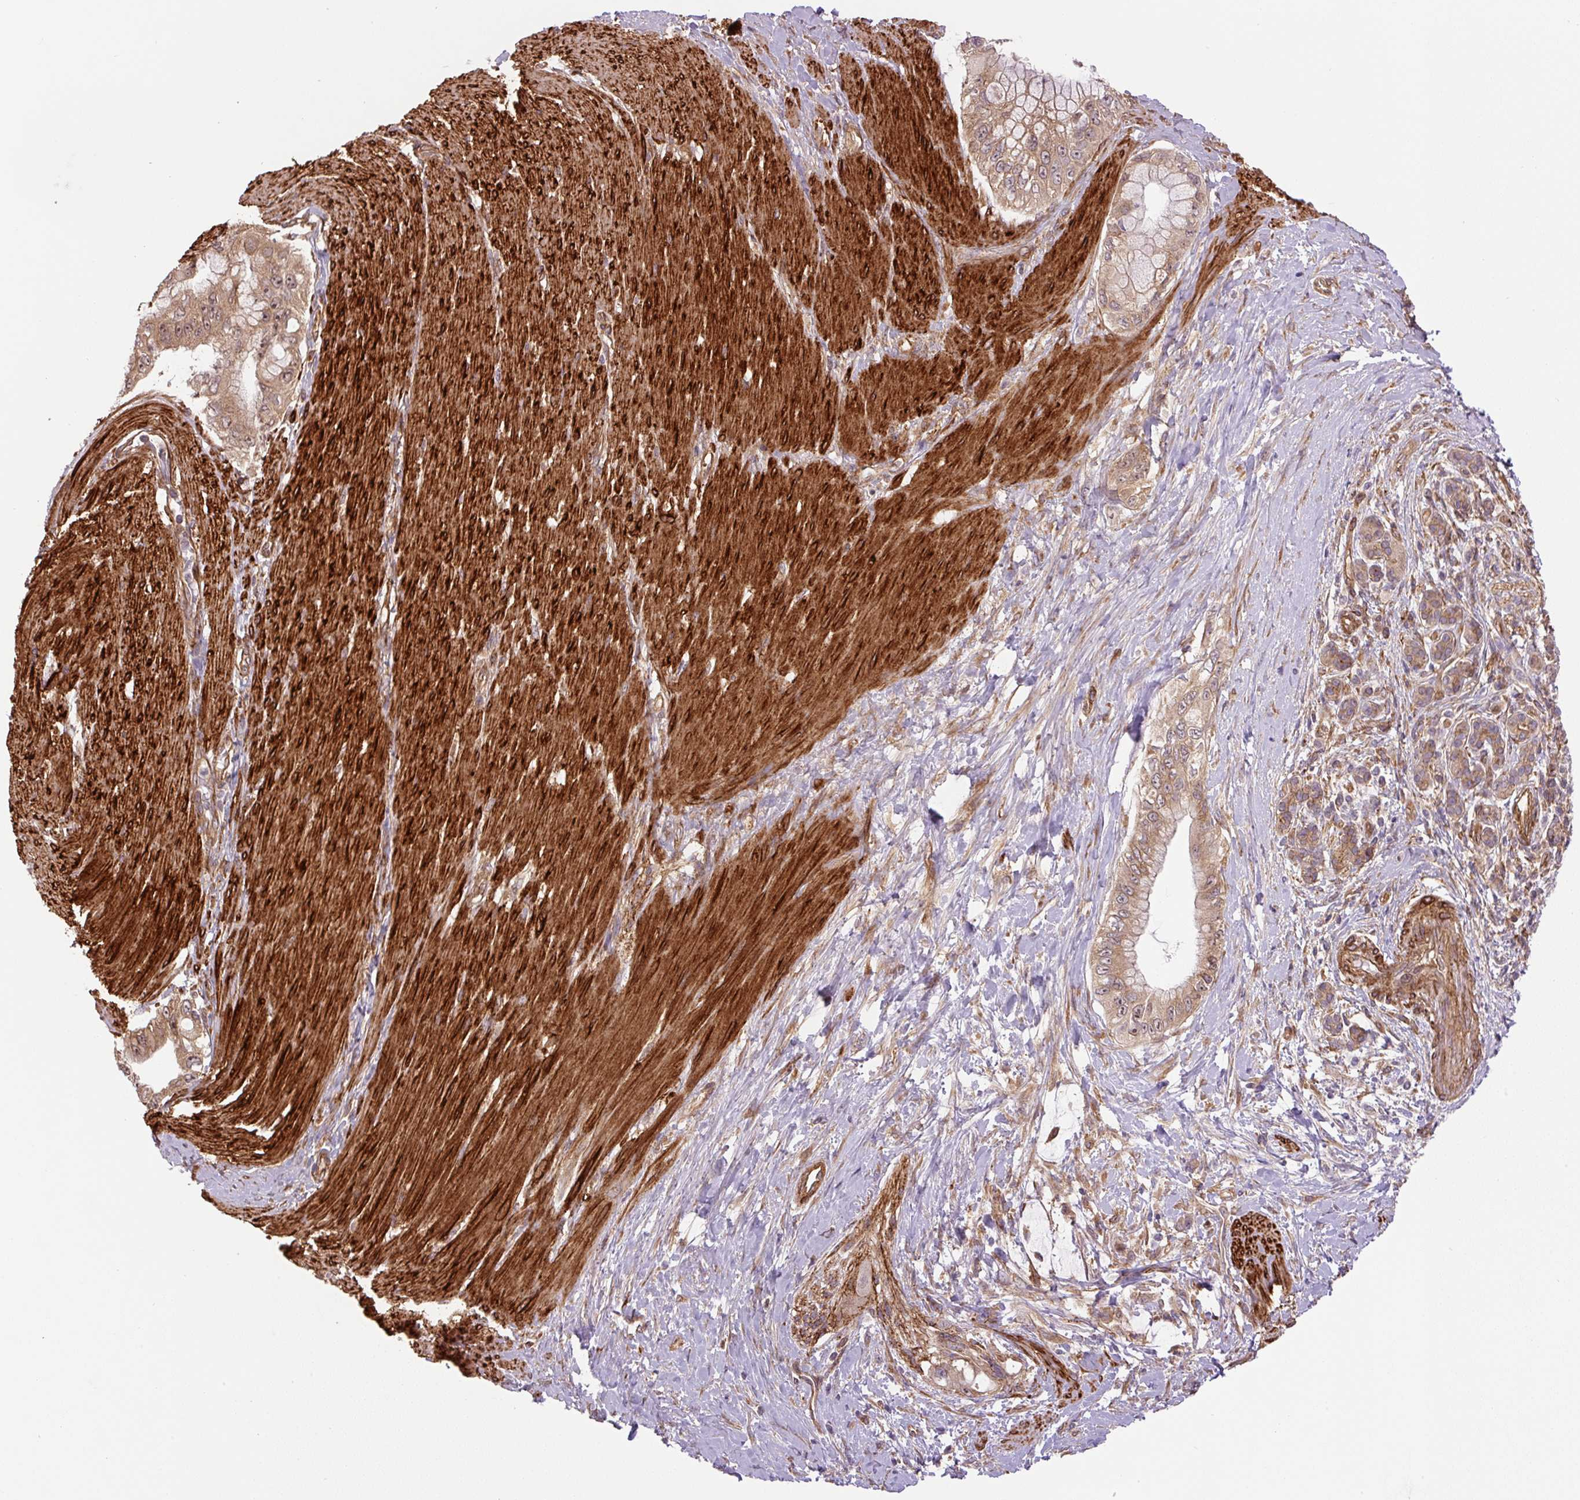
{"staining": {"intensity": "moderate", "quantity": ">75%", "location": "cytoplasmic/membranous"}, "tissue": "pancreatic cancer", "cell_type": "Tumor cells", "image_type": "cancer", "snomed": [{"axis": "morphology", "description": "Adenocarcinoma, NOS"}, {"axis": "topography", "description": "Pancreas"}], "caption": "Adenocarcinoma (pancreatic) stained for a protein (brown) exhibits moderate cytoplasmic/membranous positive staining in about >75% of tumor cells.", "gene": "SEPTIN10", "patient": {"sex": "male", "age": 48}}